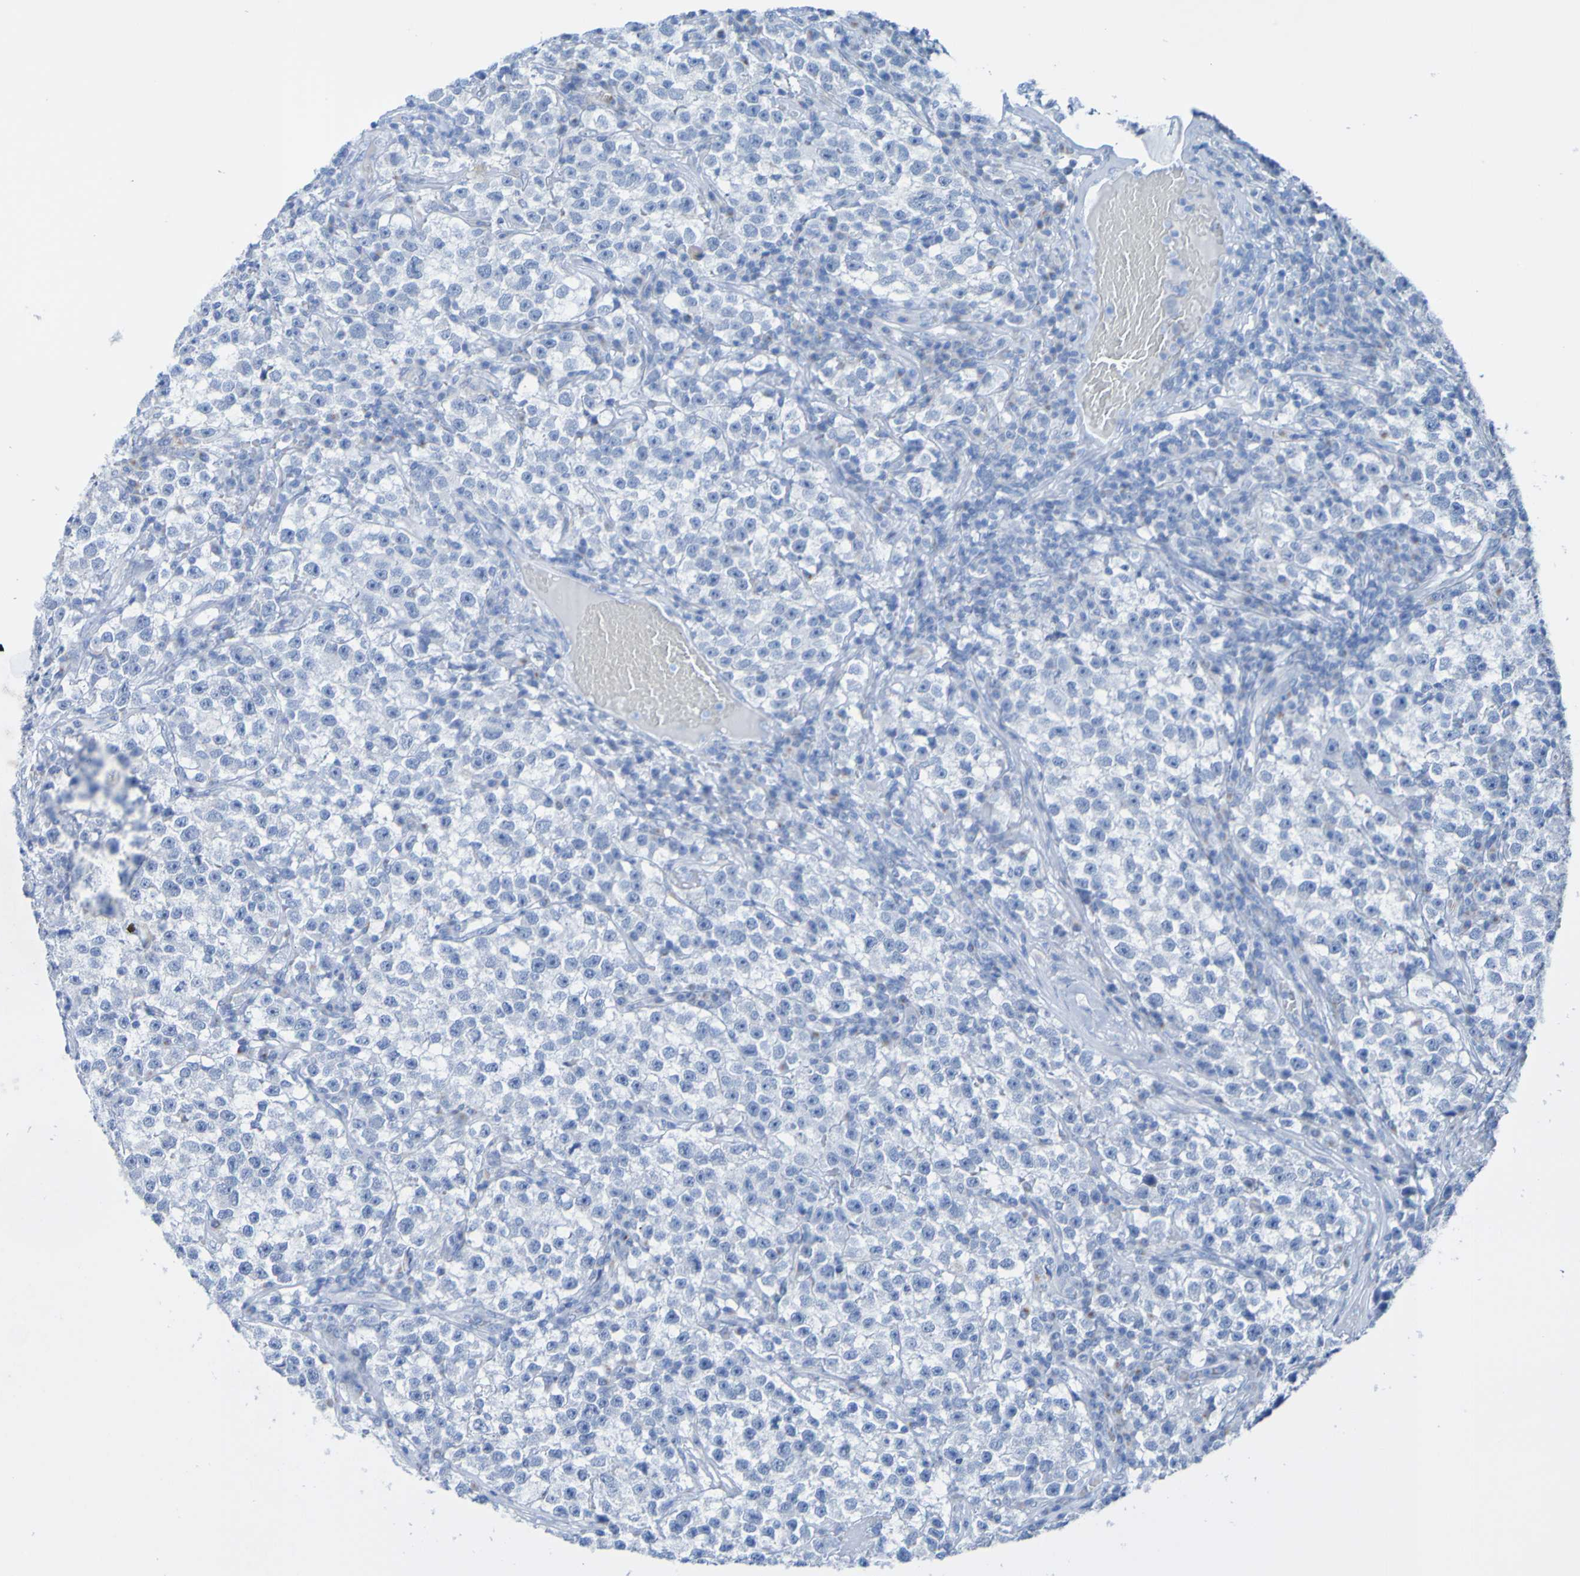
{"staining": {"intensity": "negative", "quantity": "none", "location": "none"}, "tissue": "testis cancer", "cell_type": "Tumor cells", "image_type": "cancer", "snomed": [{"axis": "morphology", "description": "Seminoma, NOS"}, {"axis": "topography", "description": "Testis"}], "caption": "IHC of testis cancer (seminoma) displays no staining in tumor cells.", "gene": "ACMSD", "patient": {"sex": "male", "age": 22}}